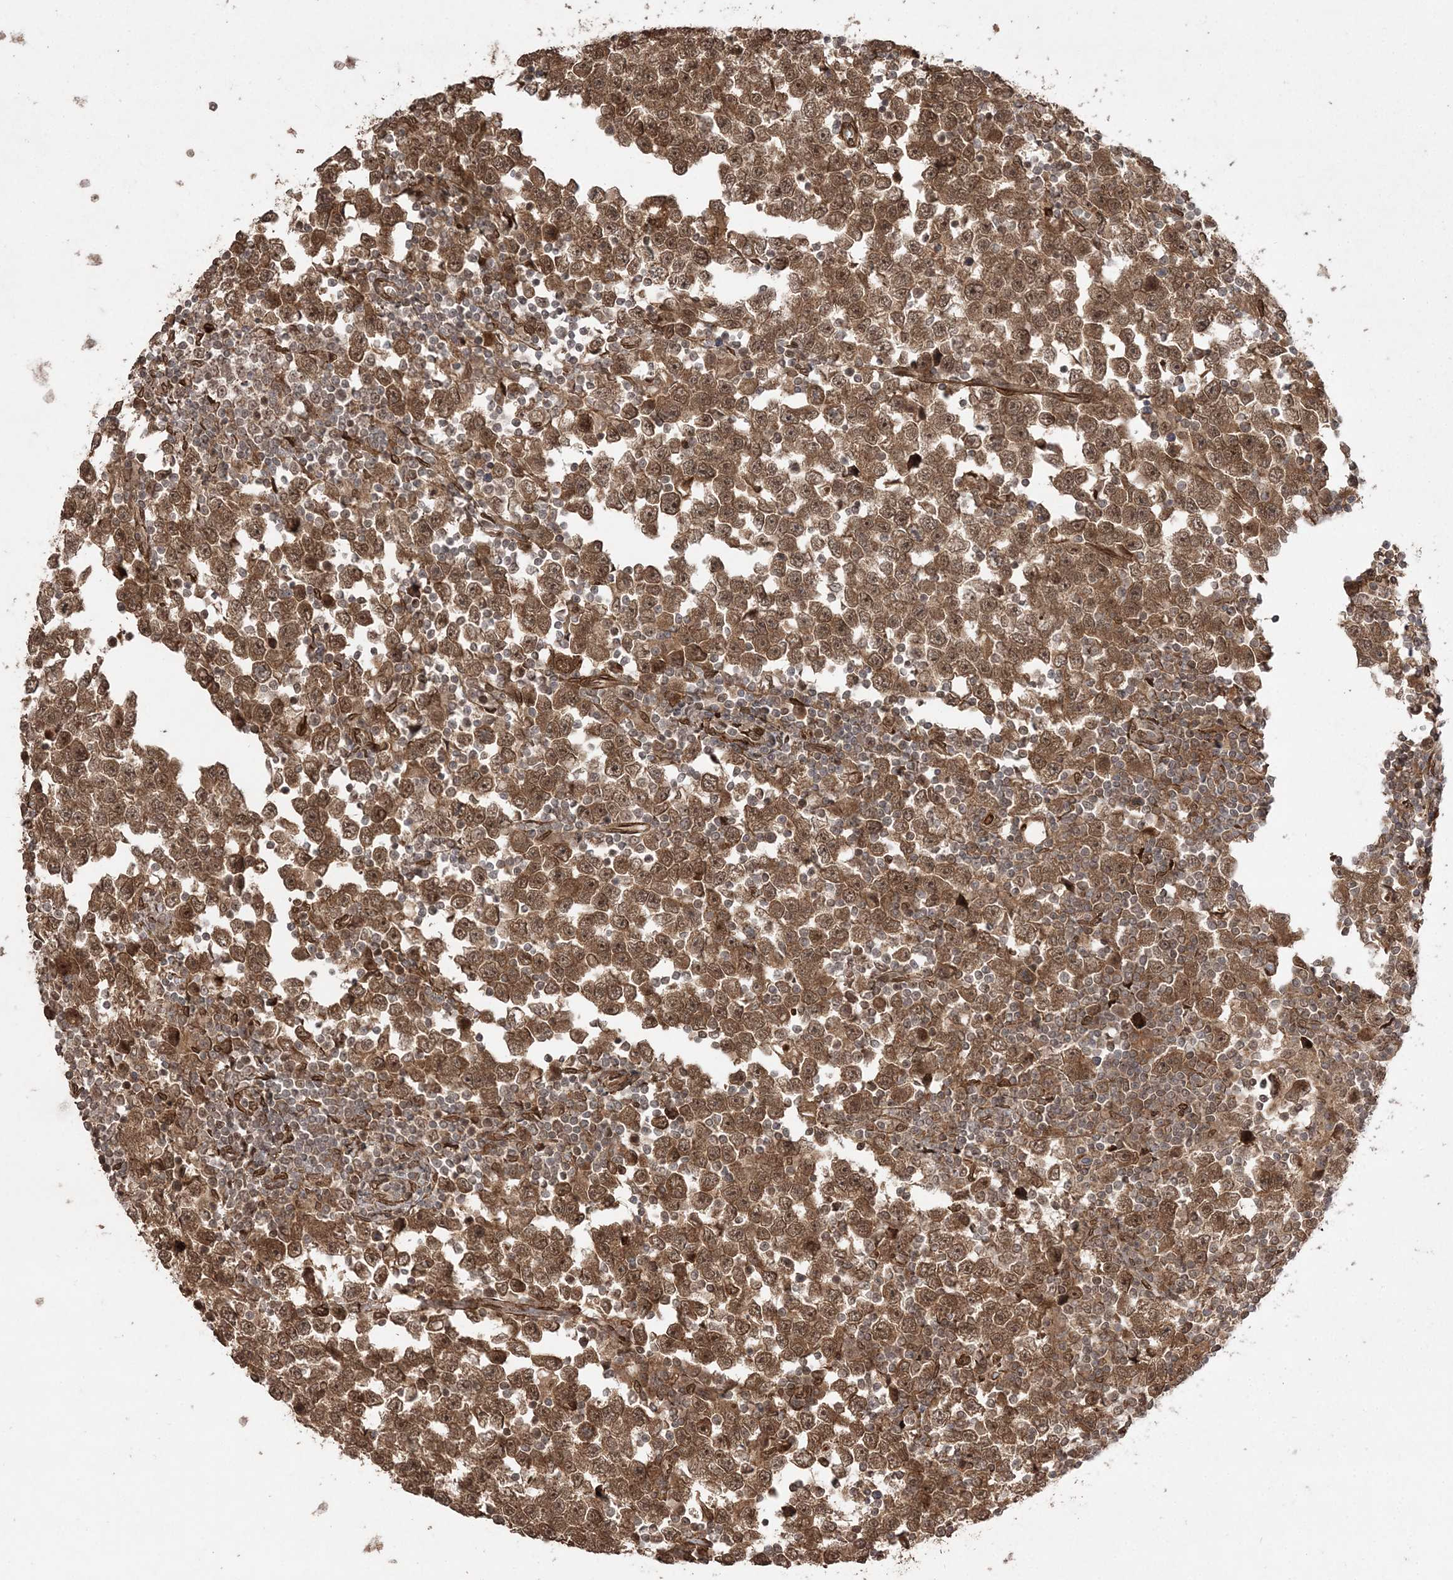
{"staining": {"intensity": "moderate", "quantity": ">75%", "location": "cytoplasmic/membranous,nuclear"}, "tissue": "testis cancer", "cell_type": "Tumor cells", "image_type": "cancer", "snomed": [{"axis": "morphology", "description": "Normal tissue, NOS"}, {"axis": "morphology", "description": "Seminoma, NOS"}, {"axis": "topography", "description": "Testis"}], "caption": "Protein staining by immunohistochemistry demonstrates moderate cytoplasmic/membranous and nuclear positivity in approximately >75% of tumor cells in testis cancer (seminoma).", "gene": "ETAA1", "patient": {"sex": "male", "age": 43}}